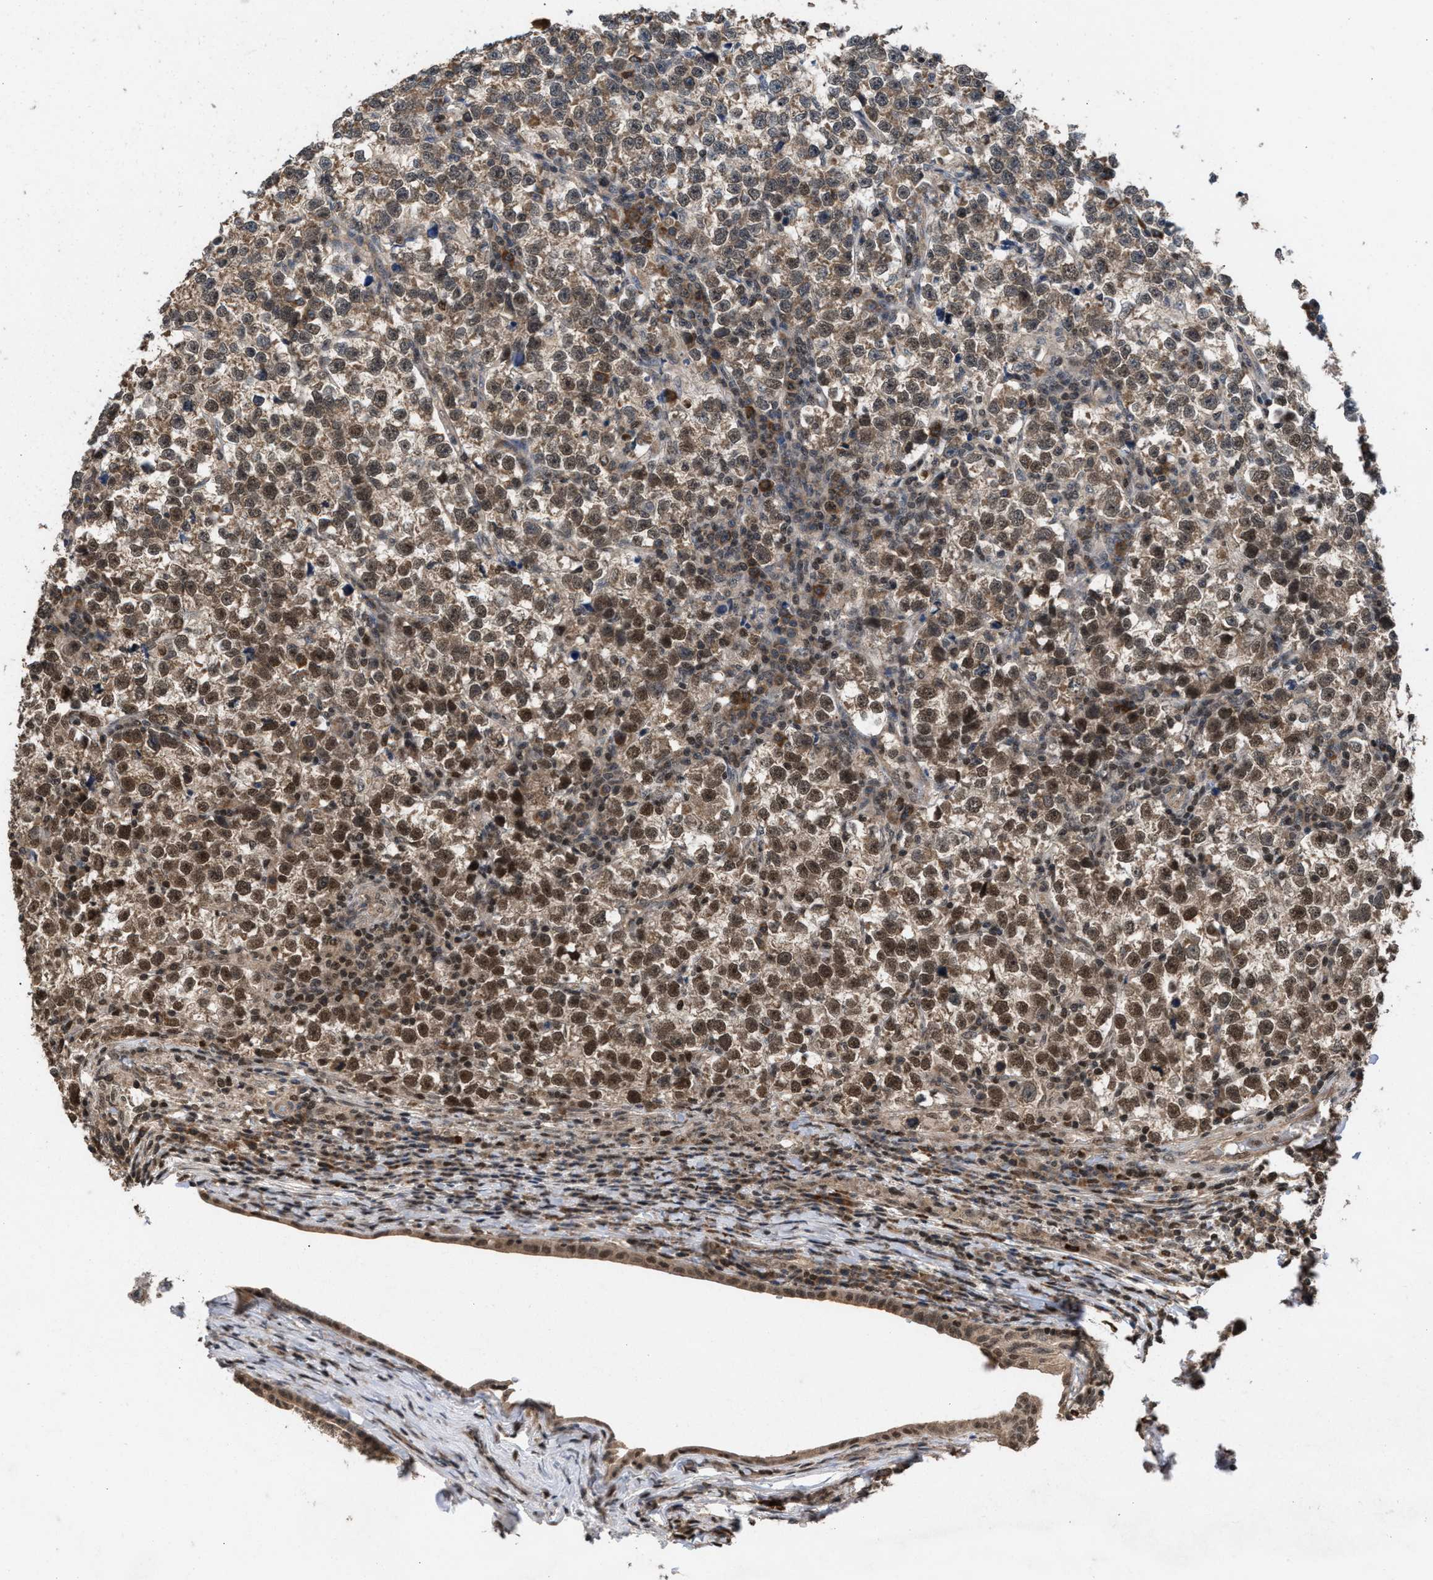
{"staining": {"intensity": "moderate", "quantity": ">75%", "location": "cytoplasmic/membranous,nuclear"}, "tissue": "testis cancer", "cell_type": "Tumor cells", "image_type": "cancer", "snomed": [{"axis": "morphology", "description": "Normal tissue, NOS"}, {"axis": "morphology", "description": "Seminoma, NOS"}, {"axis": "topography", "description": "Testis"}], "caption": "Human seminoma (testis) stained with a protein marker demonstrates moderate staining in tumor cells.", "gene": "C9orf78", "patient": {"sex": "male", "age": 43}}